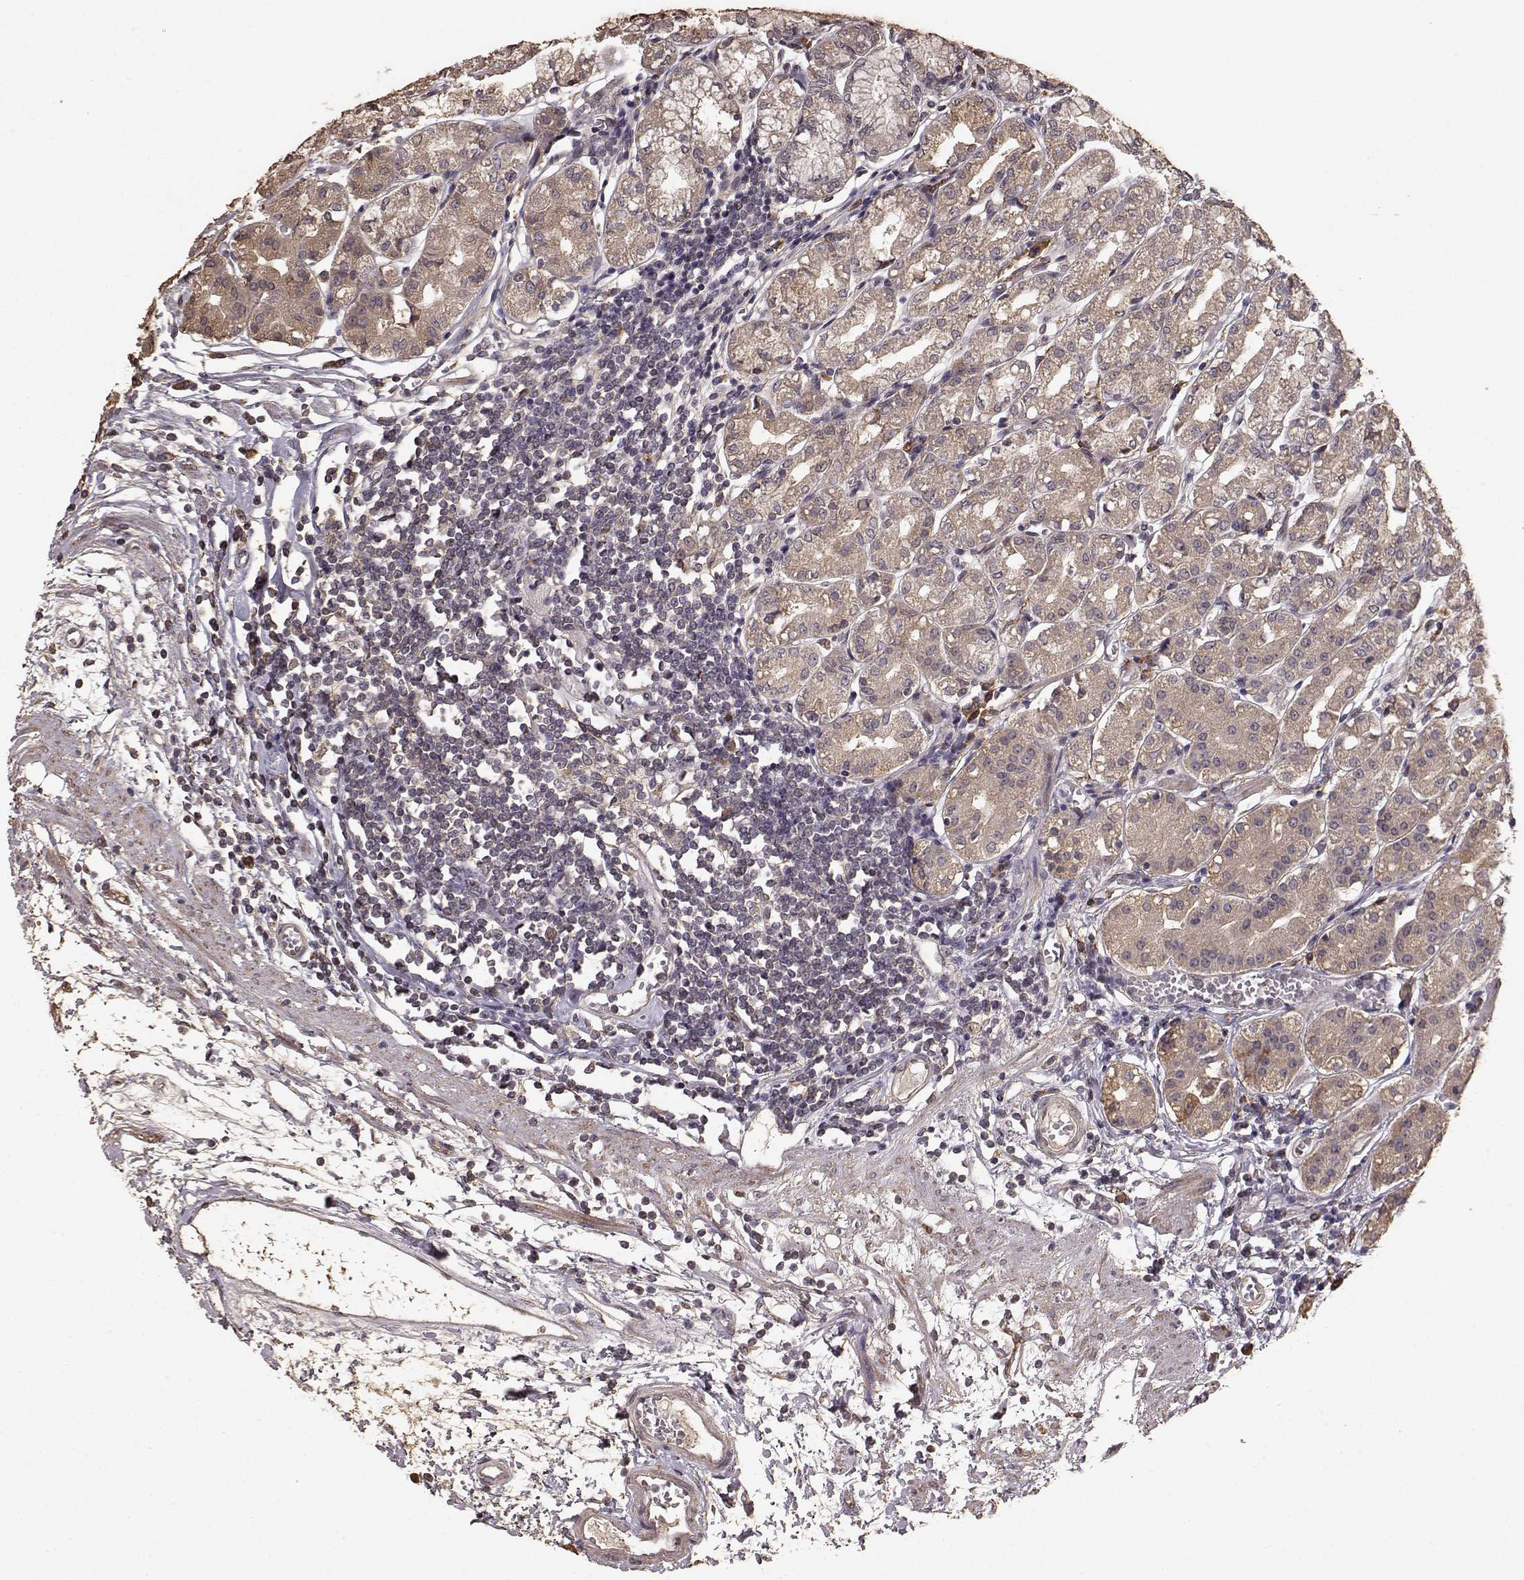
{"staining": {"intensity": "moderate", "quantity": ">75%", "location": "cytoplasmic/membranous"}, "tissue": "stomach", "cell_type": "Glandular cells", "image_type": "normal", "snomed": [{"axis": "morphology", "description": "Normal tissue, NOS"}, {"axis": "topography", "description": "Skeletal muscle"}, {"axis": "topography", "description": "Stomach"}], "caption": "Immunohistochemistry photomicrograph of benign stomach stained for a protein (brown), which displays medium levels of moderate cytoplasmic/membranous expression in approximately >75% of glandular cells.", "gene": "USP15", "patient": {"sex": "female", "age": 57}}